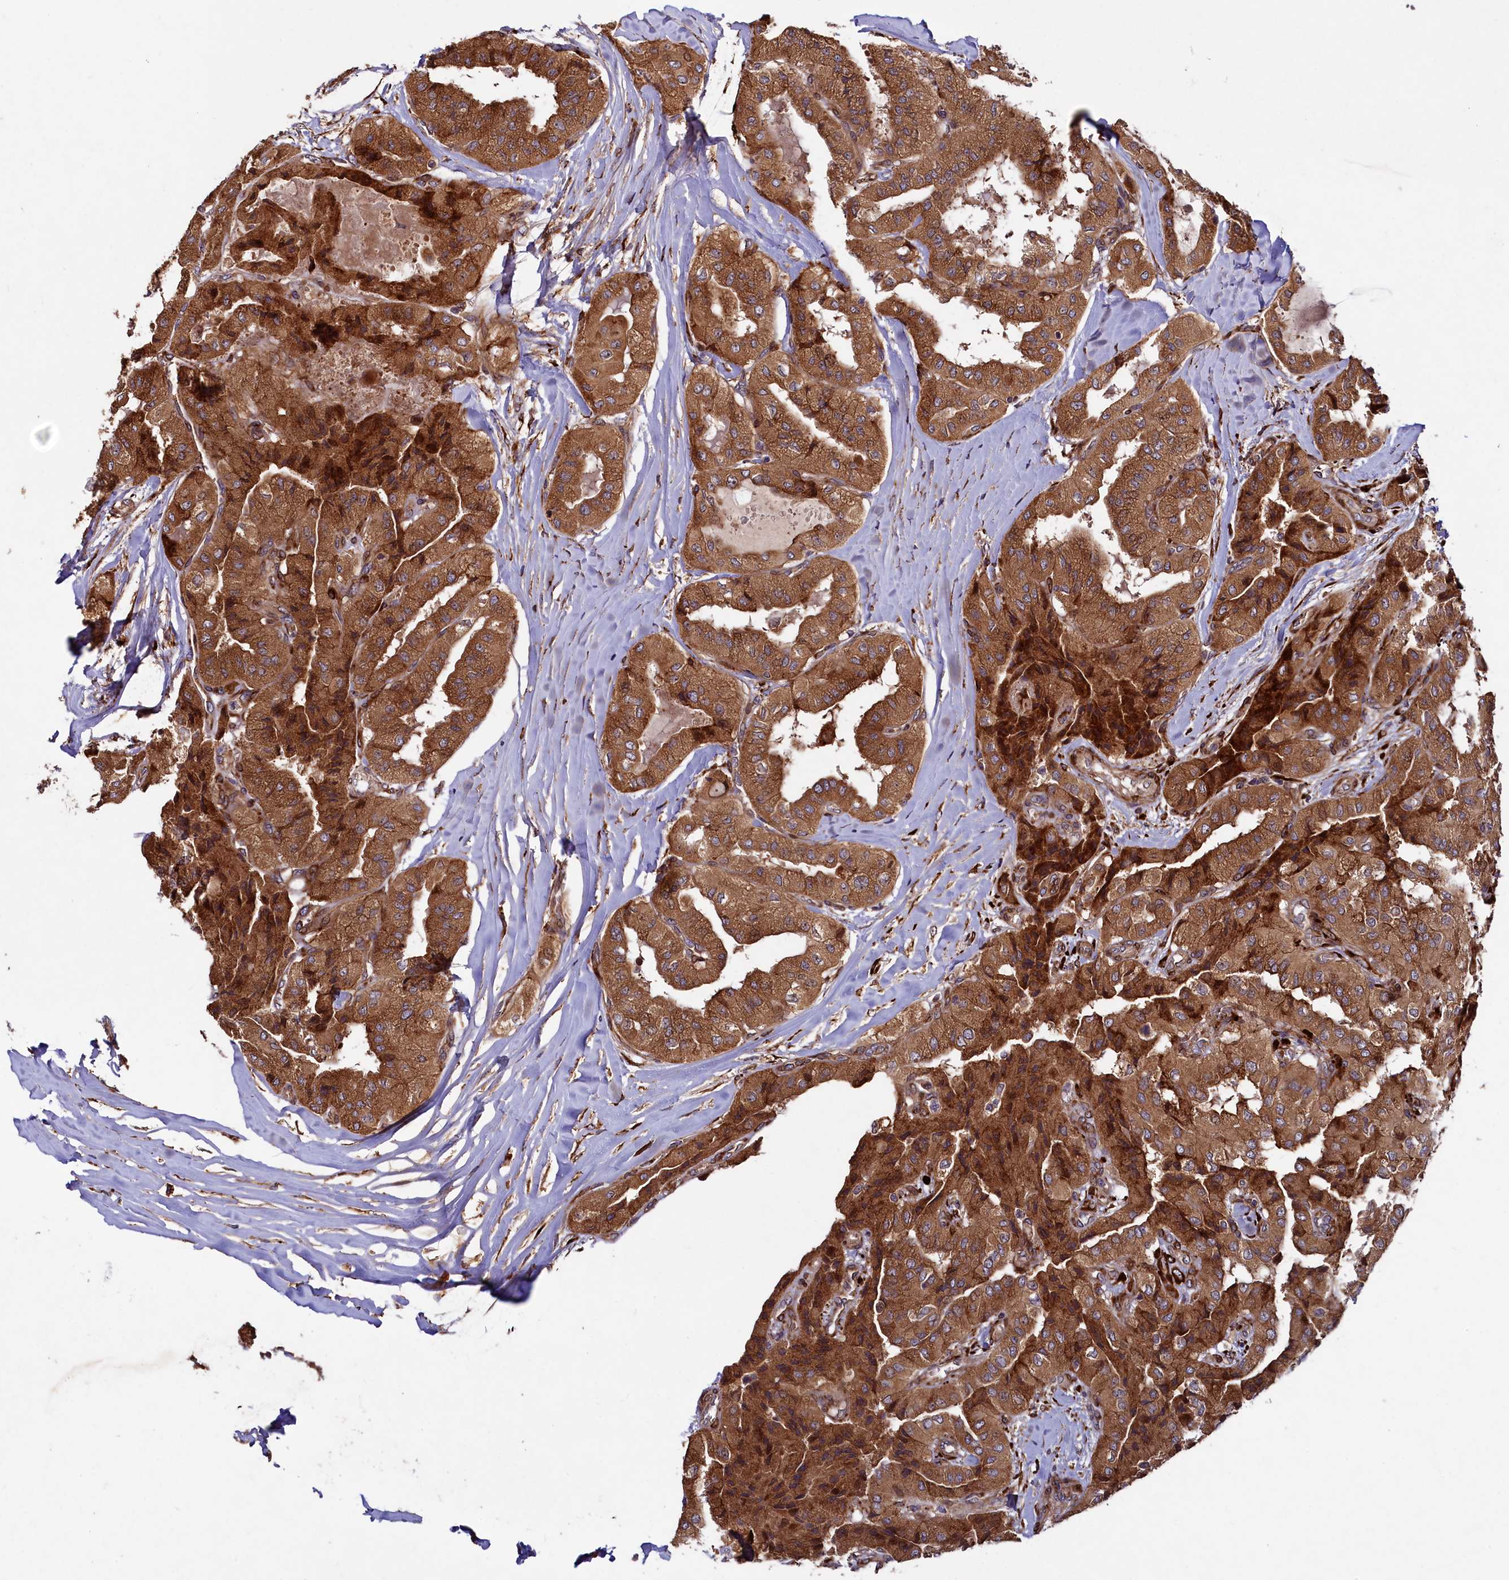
{"staining": {"intensity": "strong", "quantity": ">75%", "location": "cytoplasmic/membranous"}, "tissue": "thyroid cancer", "cell_type": "Tumor cells", "image_type": "cancer", "snomed": [{"axis": "morphology", "description": "Papillary adenocarcinoma, NOS"}, {"axis": "topography", "description": "Thyroid gland"}], "caption": "A histopathology image of human thyroid papillary adenocarcinoma stained for a protein demonstrates strong cytoplasmic/membranous brown staining in tumor cells.", "gene": "ARRDC4", "patient": {"sex": "female", "age": 59}}